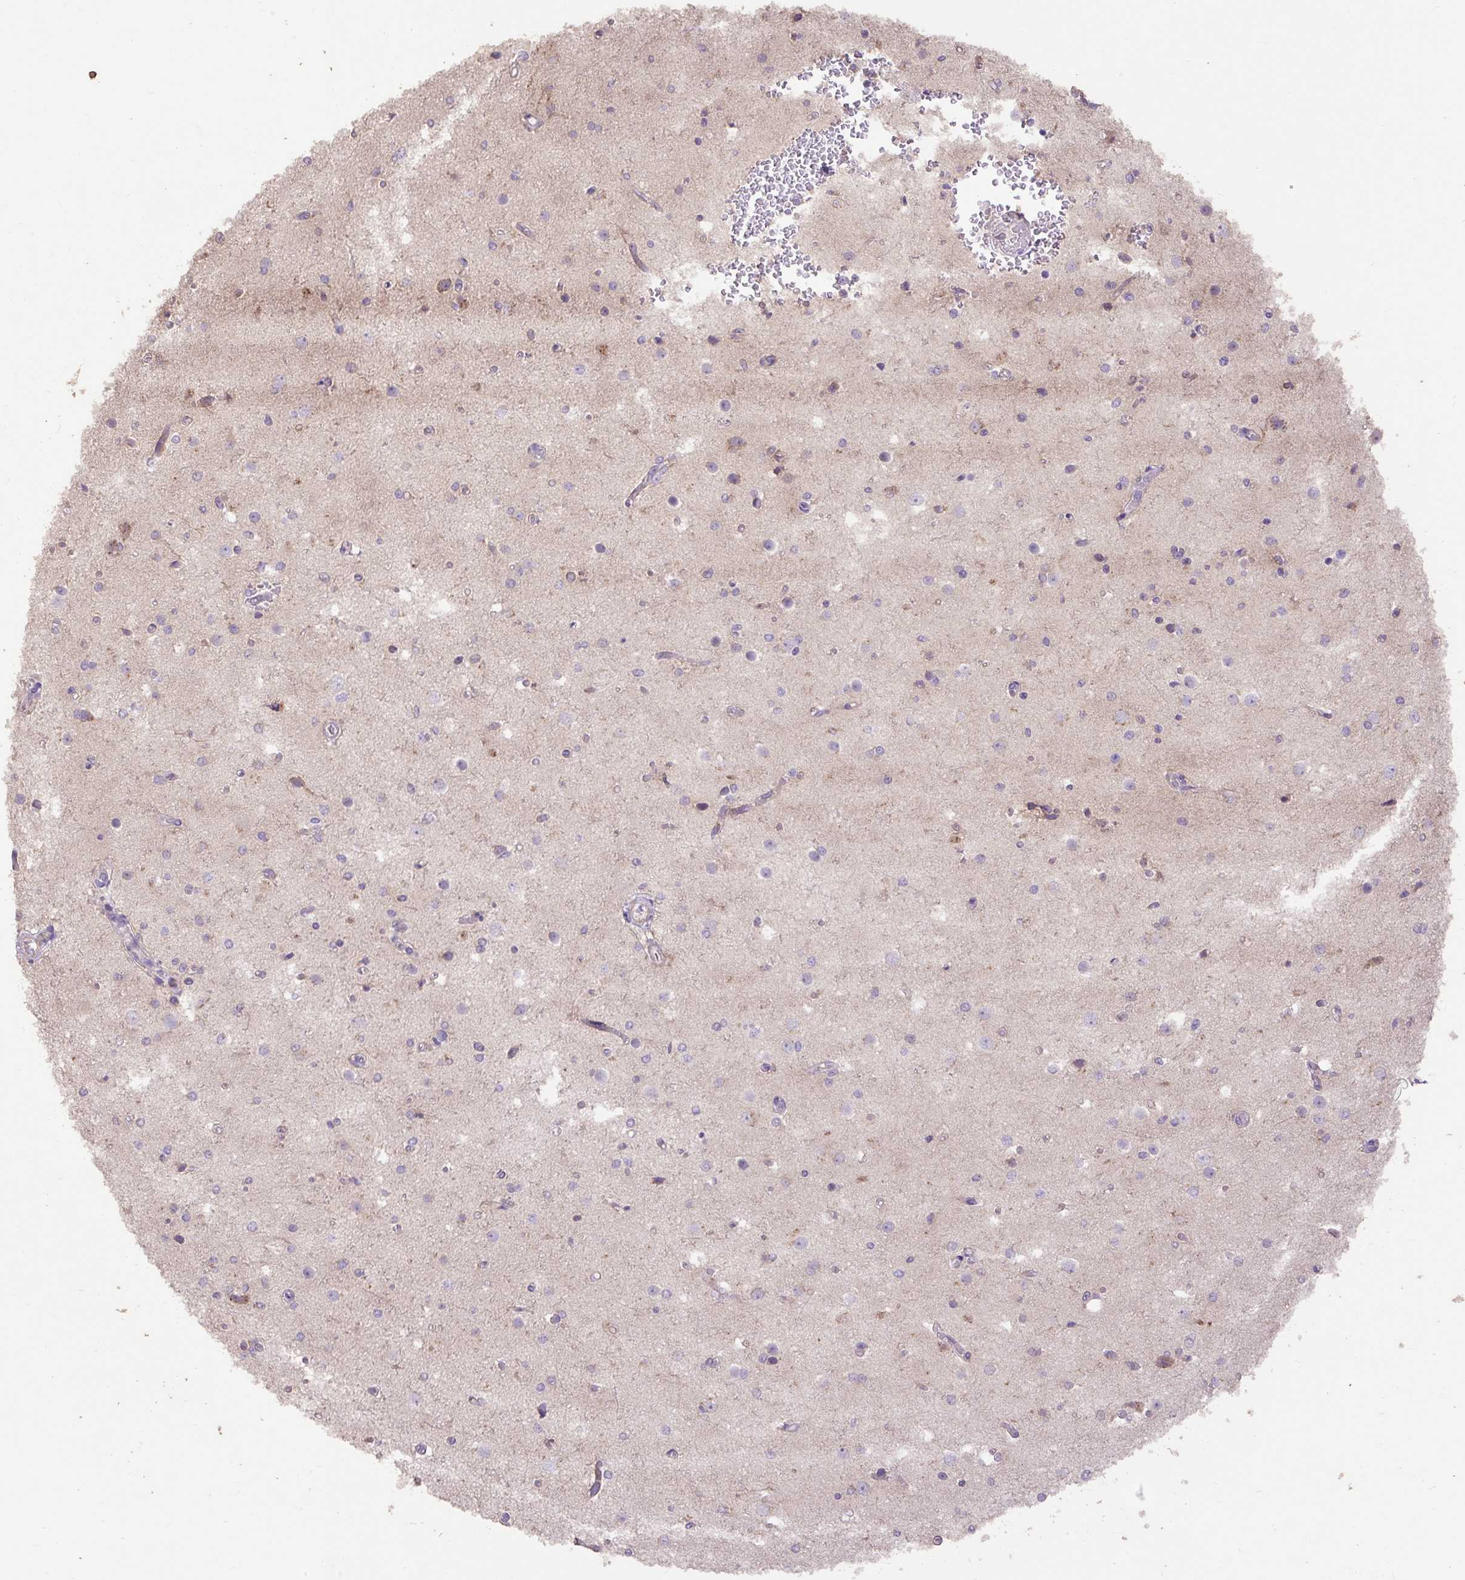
{"staining": {"intensity": "negative", "quantity": "none", "location": "none"}, "tissue": "cerebral cortex", "cell_type": "Endothelial cells", "image_type": "normal", "snomed": [{"axis": "morphology", "description": "Normal tissue, NOS"}, {"axis": "morphology", "description": "Inflammation, NOS"}, {"axis": "topography", "description": "Cerebral cortex"}], "caption": "Immunohistochemical staining of normal human cerebral cortex exhibits no significant expression in endothelial cells. (DAB IHC, high magnification).", "gene": "ABR", "patient": {"sex": "male", "age": 6}}